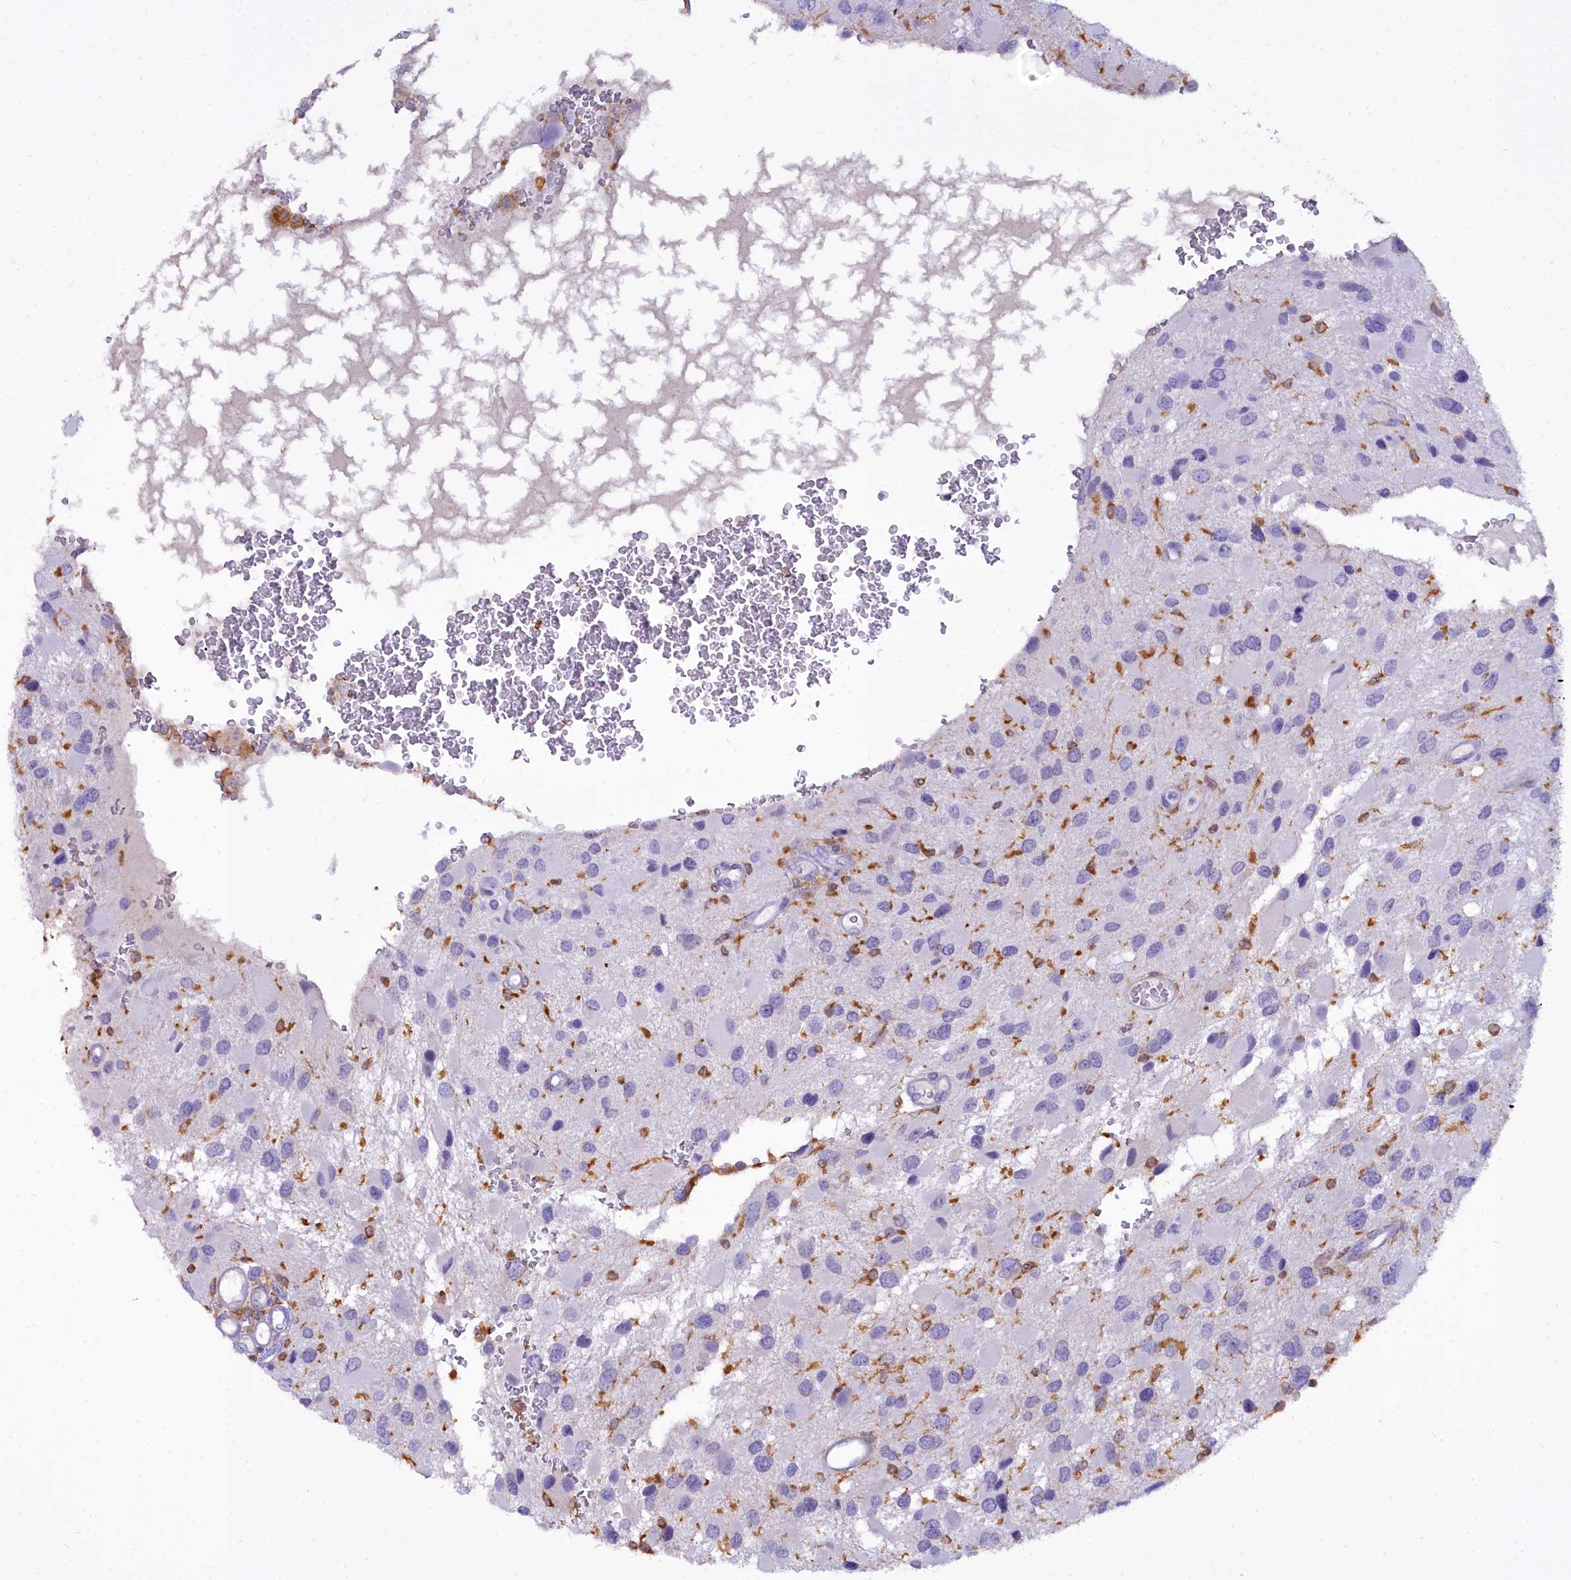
{"staining": {"intensity": "negative", "quantity": "none", "location": "none"}, "tissue": "glioma", "cell_type": "Tumor cells", "image_type": "cancer", "snomed": [{"axis": "morphology", "description": "Glioma, malignant, High grade"}, {"axis": "topography", "description": "Brain"}], "caption": "The micrograph shows no staining of tumor cells in glioma.", "gene": "BLNK", "patient": {"sex": "male", "age": 53}}